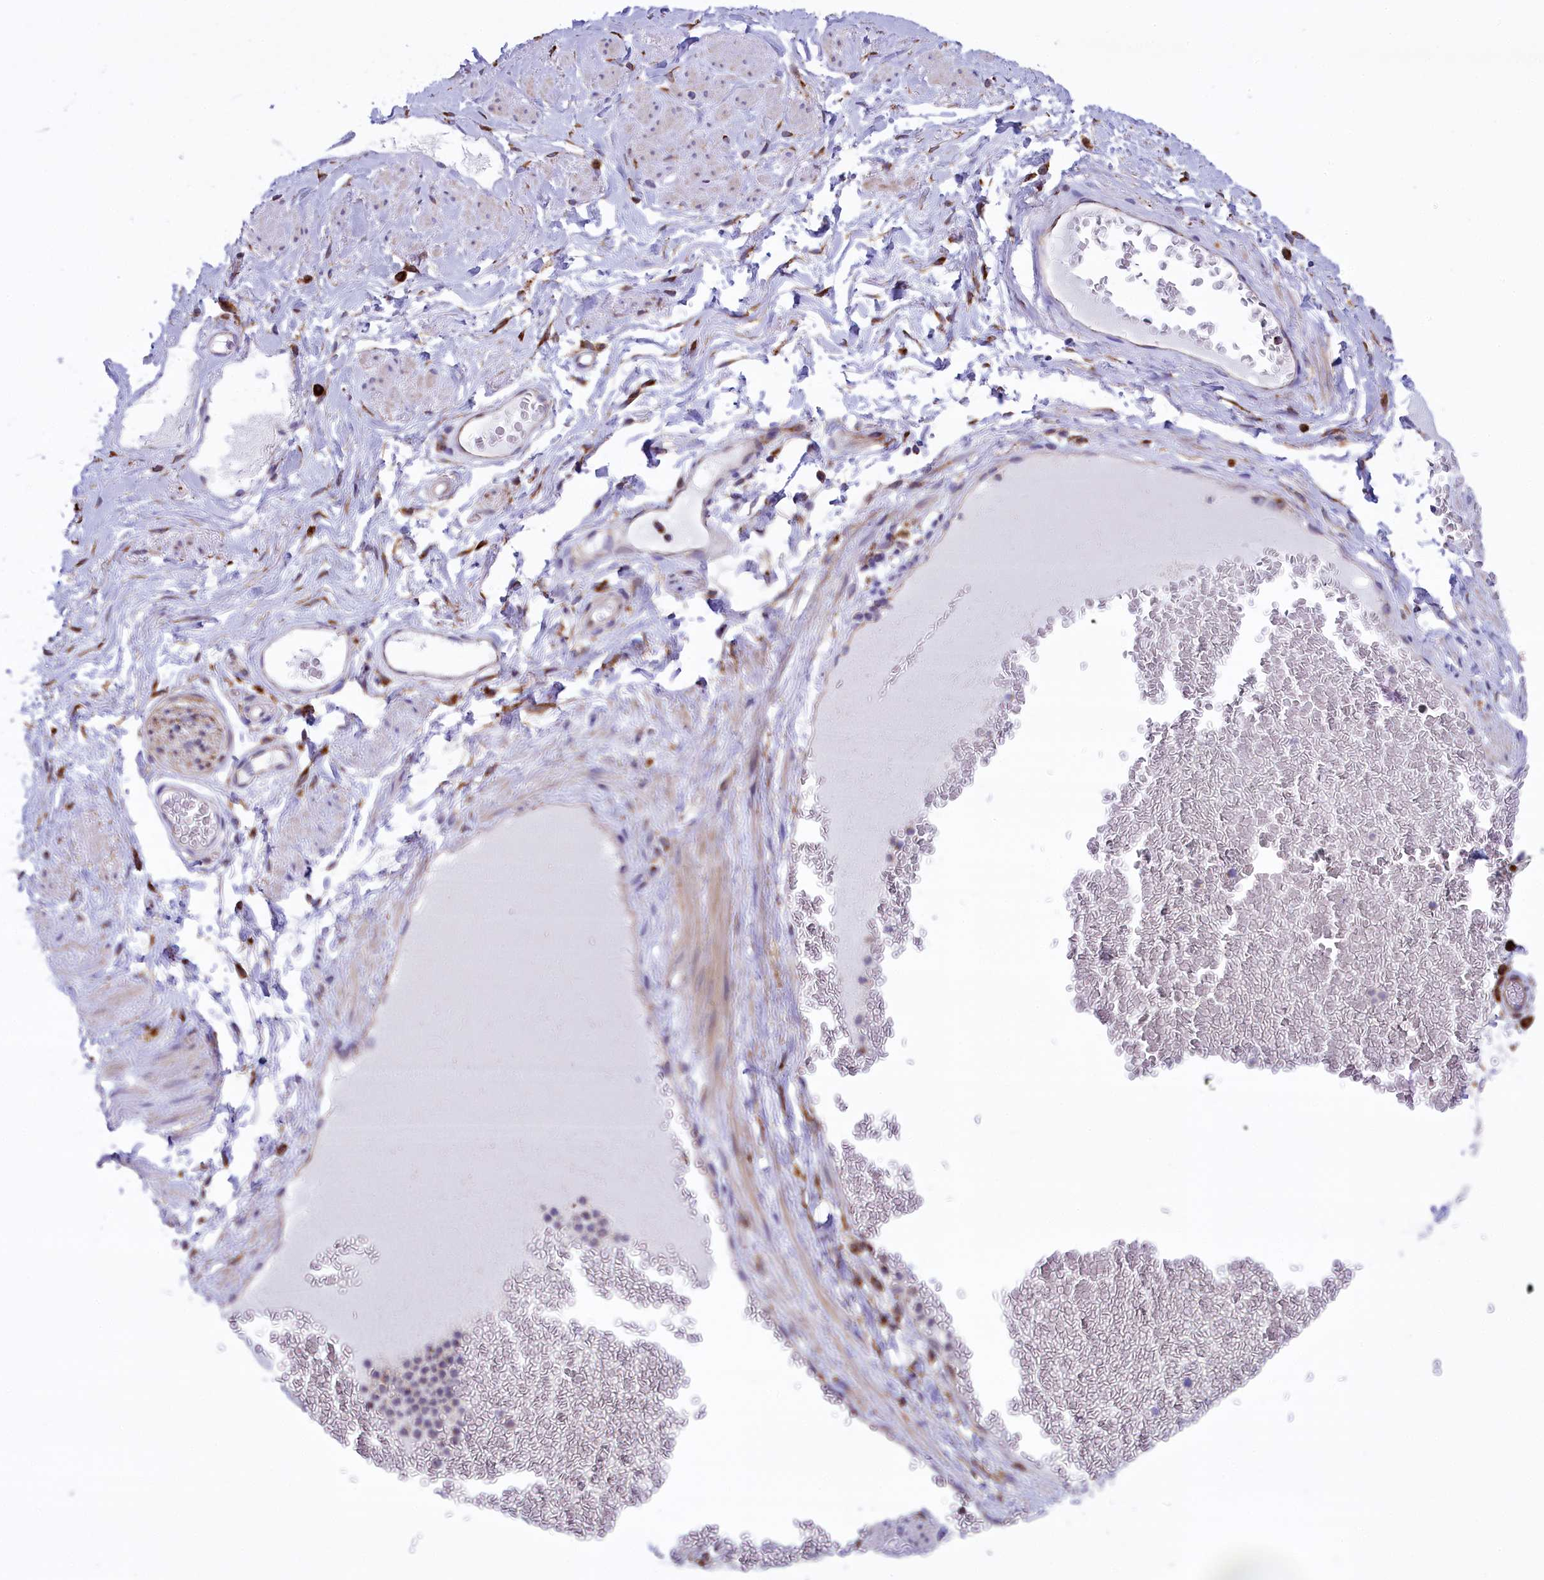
{"staining": {"intensity": "moderate", "quantity": "25%-75%", "location": "nuclear"}, "tissue": "soft tissue", "cell_type": "Chondrocytes", "image_type": "normal", "snomed": [{"axis": "morphology", "description": "Normal tissue, NOS"}, {"axis": "morphology", "description": "Adenocarcinoma, NOS"}, {"axis": "topography", "description": "Rectum"}, {"axis": "topography", "description": "Vagina"}, {"axis": "topography", "description": "Peripheral nerve tissue"}], "caption": "IHC (DAB) staining of benign human soft tissue reveals moderate nuclear protein expression in approximately 25%-75% of chondrocytes.", "gene": "MAN2B1", "patient": {"sex": "female", "age": 71}}